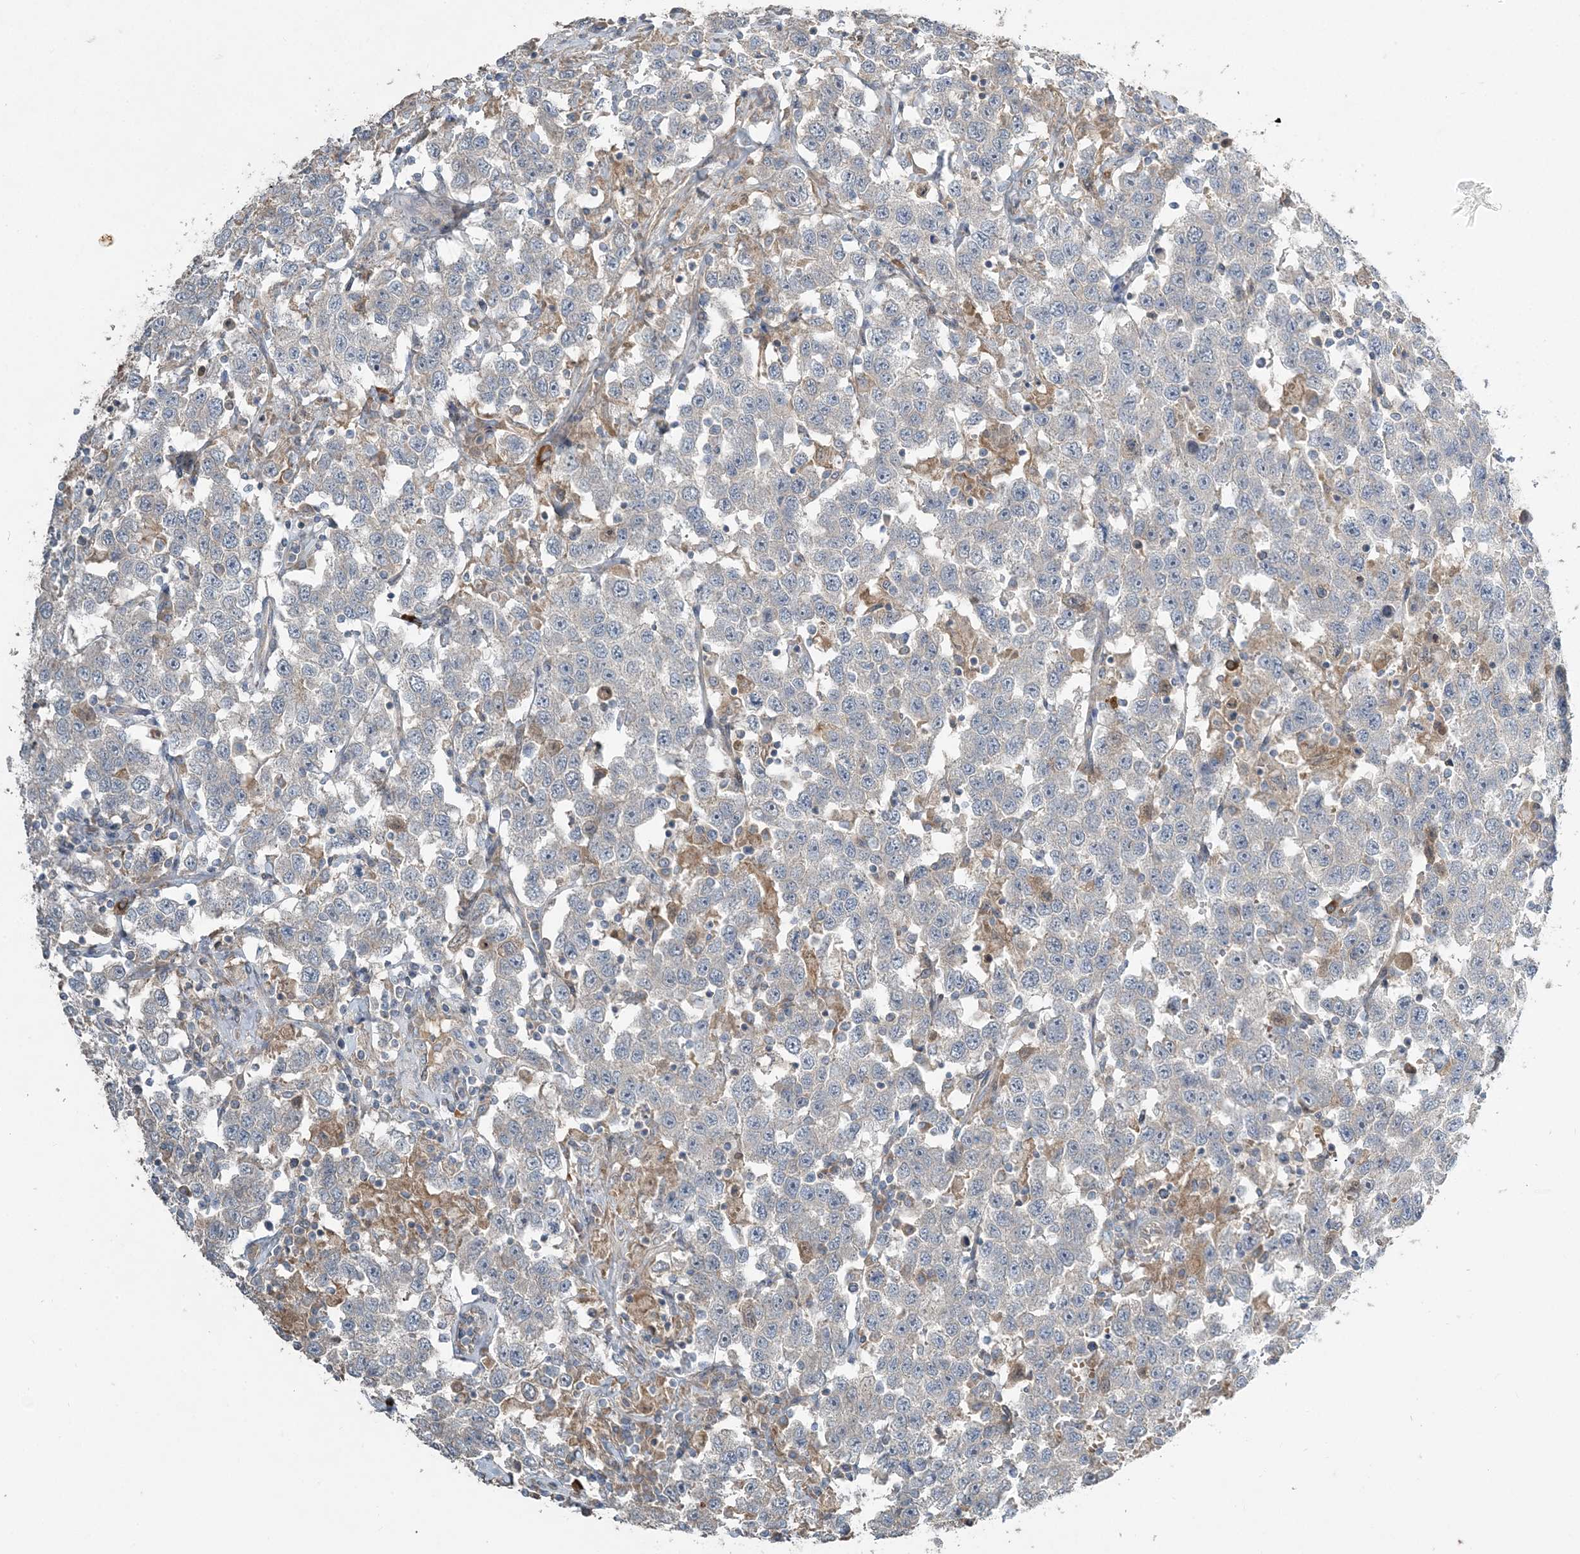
{"staining": {"intensity": "negative", "quantity": "none", "location": "none"}, "tissue": "testis cancer", "cell_type": "Tumor cells", "image_type": "cancer", "snomed": [{"axis": "morphology", "description": "Seminoma, NOS"}, {"axis": "topography", "description": "Testis"}], "caption": "Human testis cancer (seminoma) stained for a protein using IHC exhibits no expression in tumor cells.", "gene": "SLC4A10", "patient": {"sex": "male", "age": 41}}